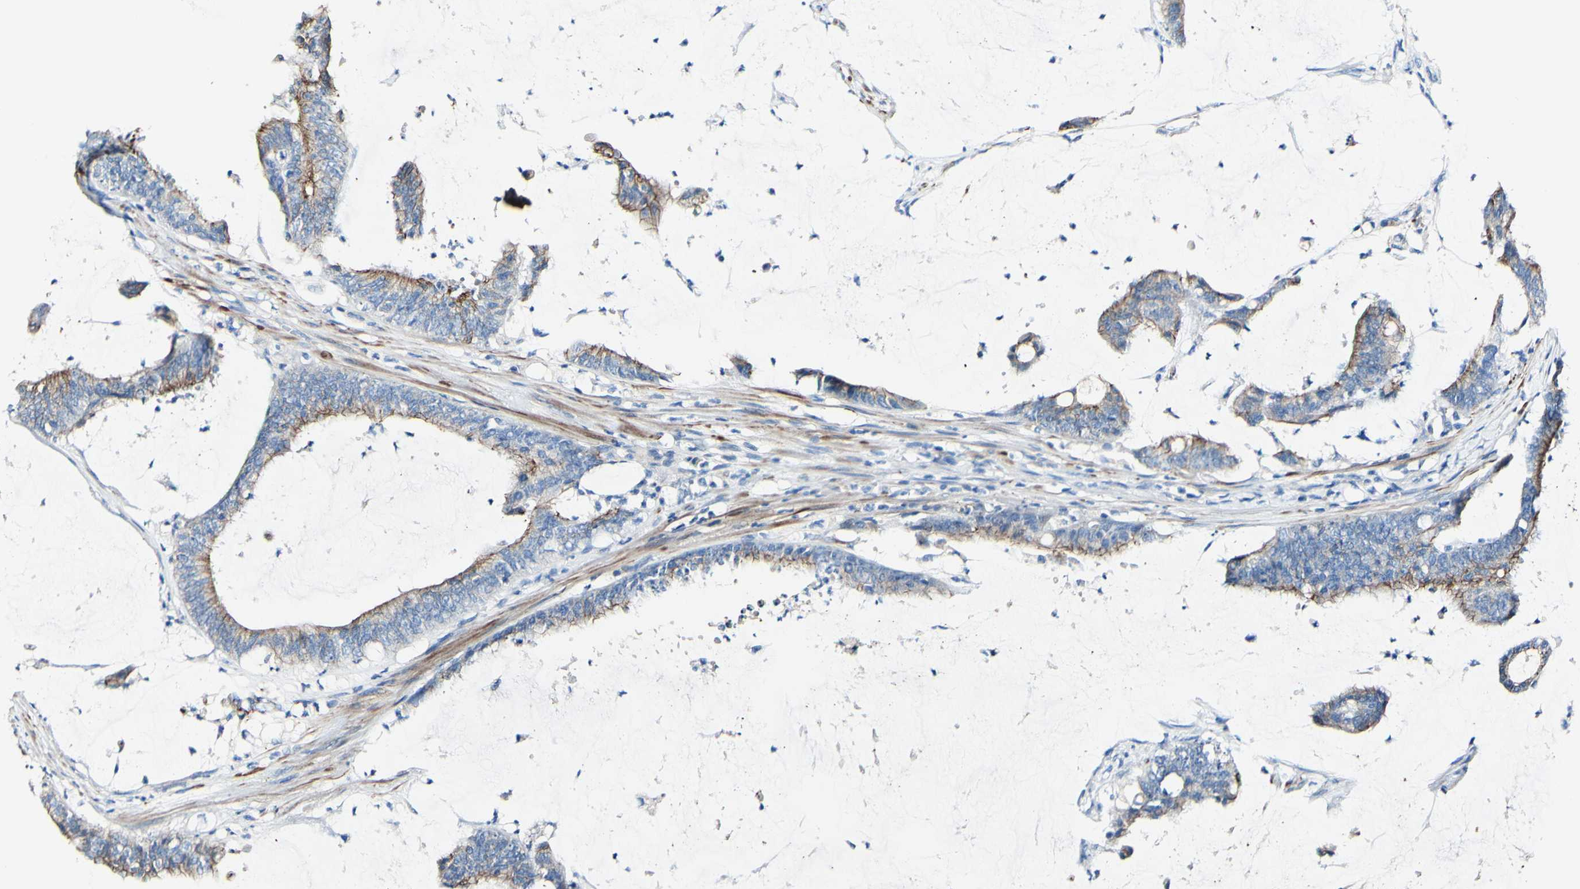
{"staining": {"intensity": "moderate", "quantity": ">75%", "location": "cytoplasmic/membranous"}, "tissue": "colorectal cancer", "cell_type": "Tumor cells", "image_type": "cancer", "snomed": [{"axis": "morphology", "description": "Adenocarcinoma, NOS"}, {"axis": "topography", "description": "Rectum"}], "caption": "Immunohistochemical staining of human adenocarcinoma (colorectal) shows medium levels of moderate cytoplasmic/membranous protein expression in about >75% of tumor cells.", "gene": "DSC2", "patient": {"sex": "female", "age": 66}}